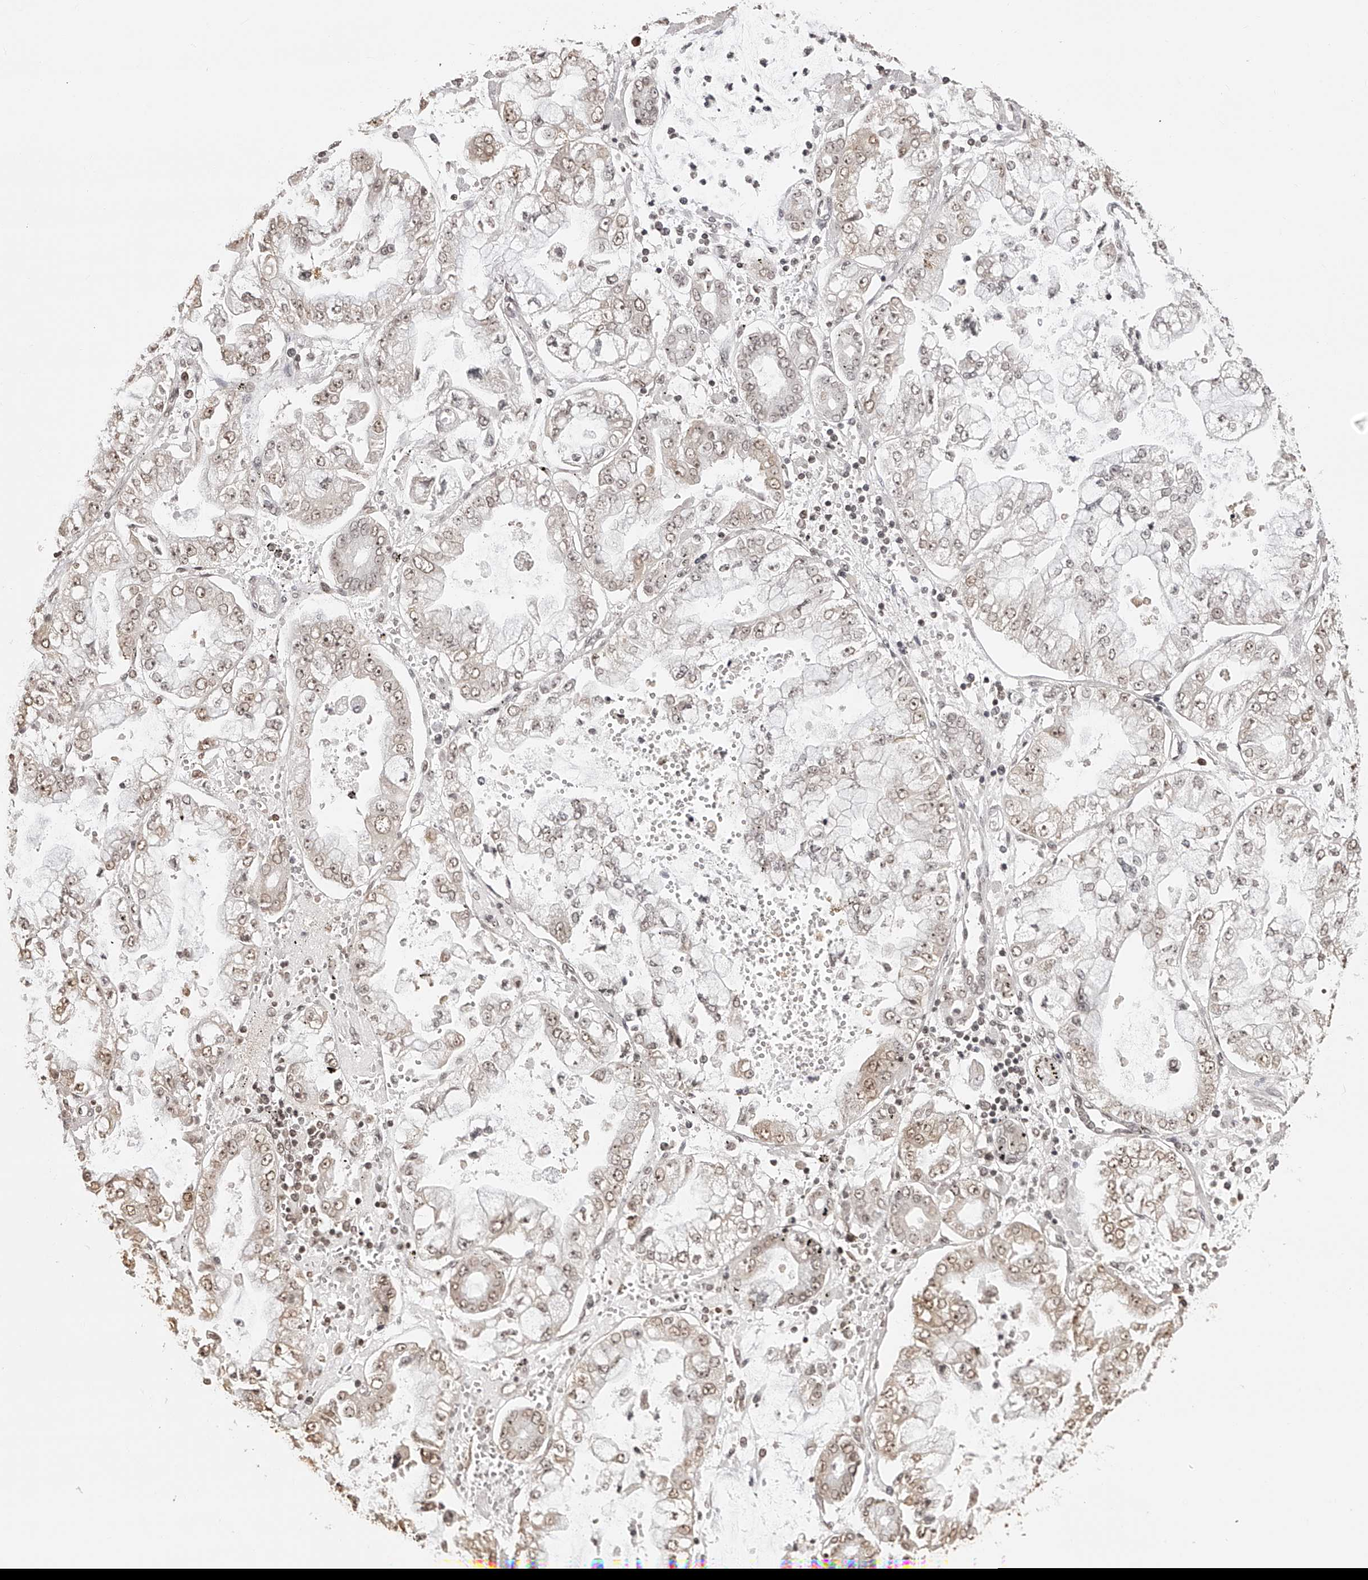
{"staining": {"intensity": "weak", "quantity": ">75%", "location": "nuclear"}, "tissue": "stomach cancer", "cell_type": "Tumor cells", "image_type": "cancer", "snomed": [{"axis": "morphology", "description": "Adenocarcinoma, NOS"}, {"axis": "topography", "description": "Stomach"}], "caption": "Immunohistochemical staining of human stomach adenocarcinoma displays low levels of weak nuclear protein staining in about >75% of tumor cells.", "gene": "ZNF503", "patient": {"sex": "male", "age": 76}}